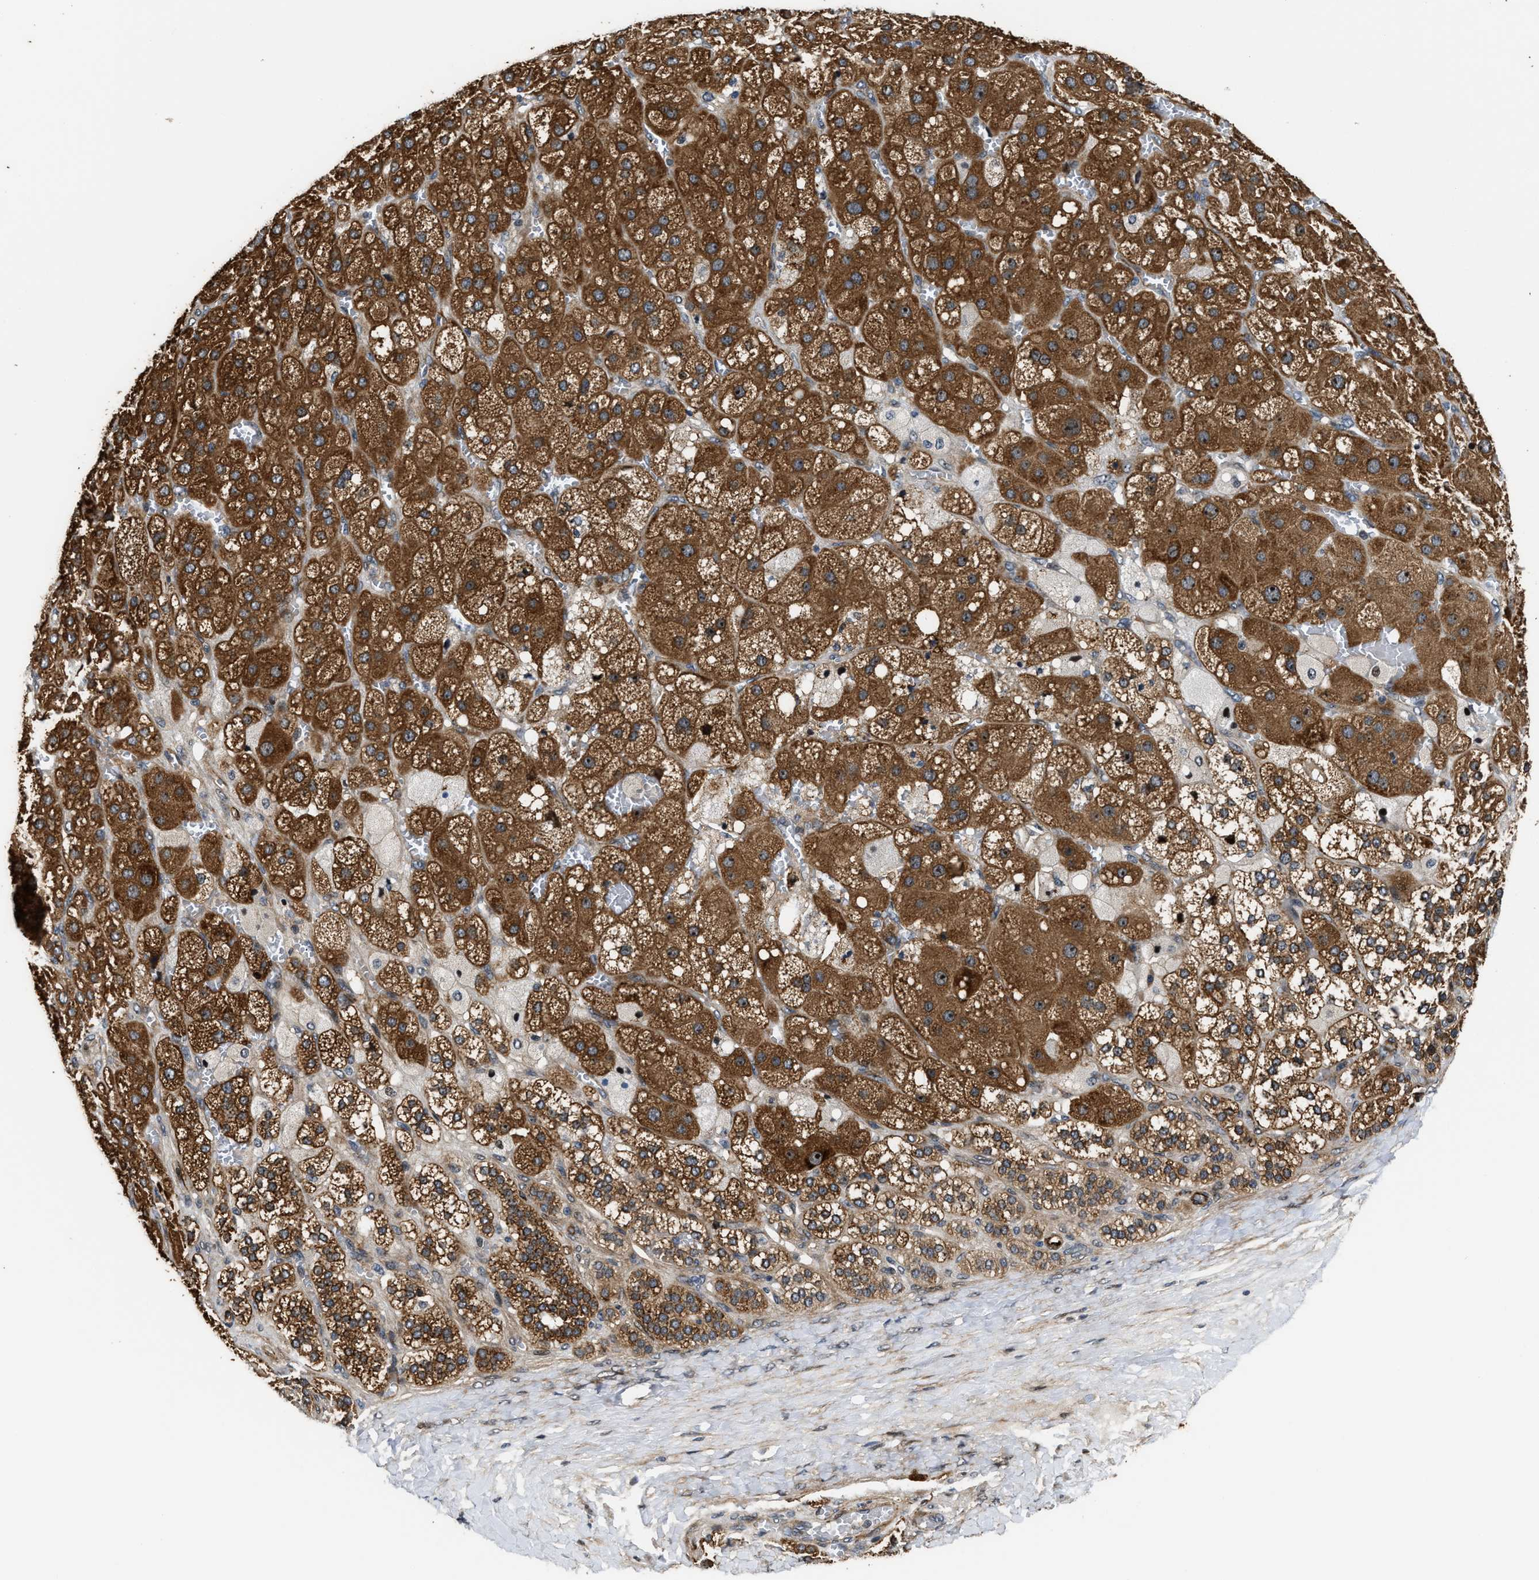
{"staining": {"intensity": "strong", "quantity": ">75%", "location": "cytoplasmic/membranous,nuclear"}, "tissue": "adrenal gland", "cell_type": "Glandular cells", "image_type": "normal", "snomed": [{"axis": "morphology", "description": "Normal tissue, NOS"}, {"axis": "topography", "description": "Adrenal gland"}], "caption": "Brown immunohistochemical staining in normal human adrenal gland displays strong cytoplasmic/membranous,nuclear positivity in about >75% of glandular cells. The protein is stained brown, and the nuclei are stained in blue (DAB (3,3'-diaminobenzidine) IHC with brightfield microscopy, high magnification).", "gene": "ALDH3A2", "patient": {"sex": "female", "age": 47}}